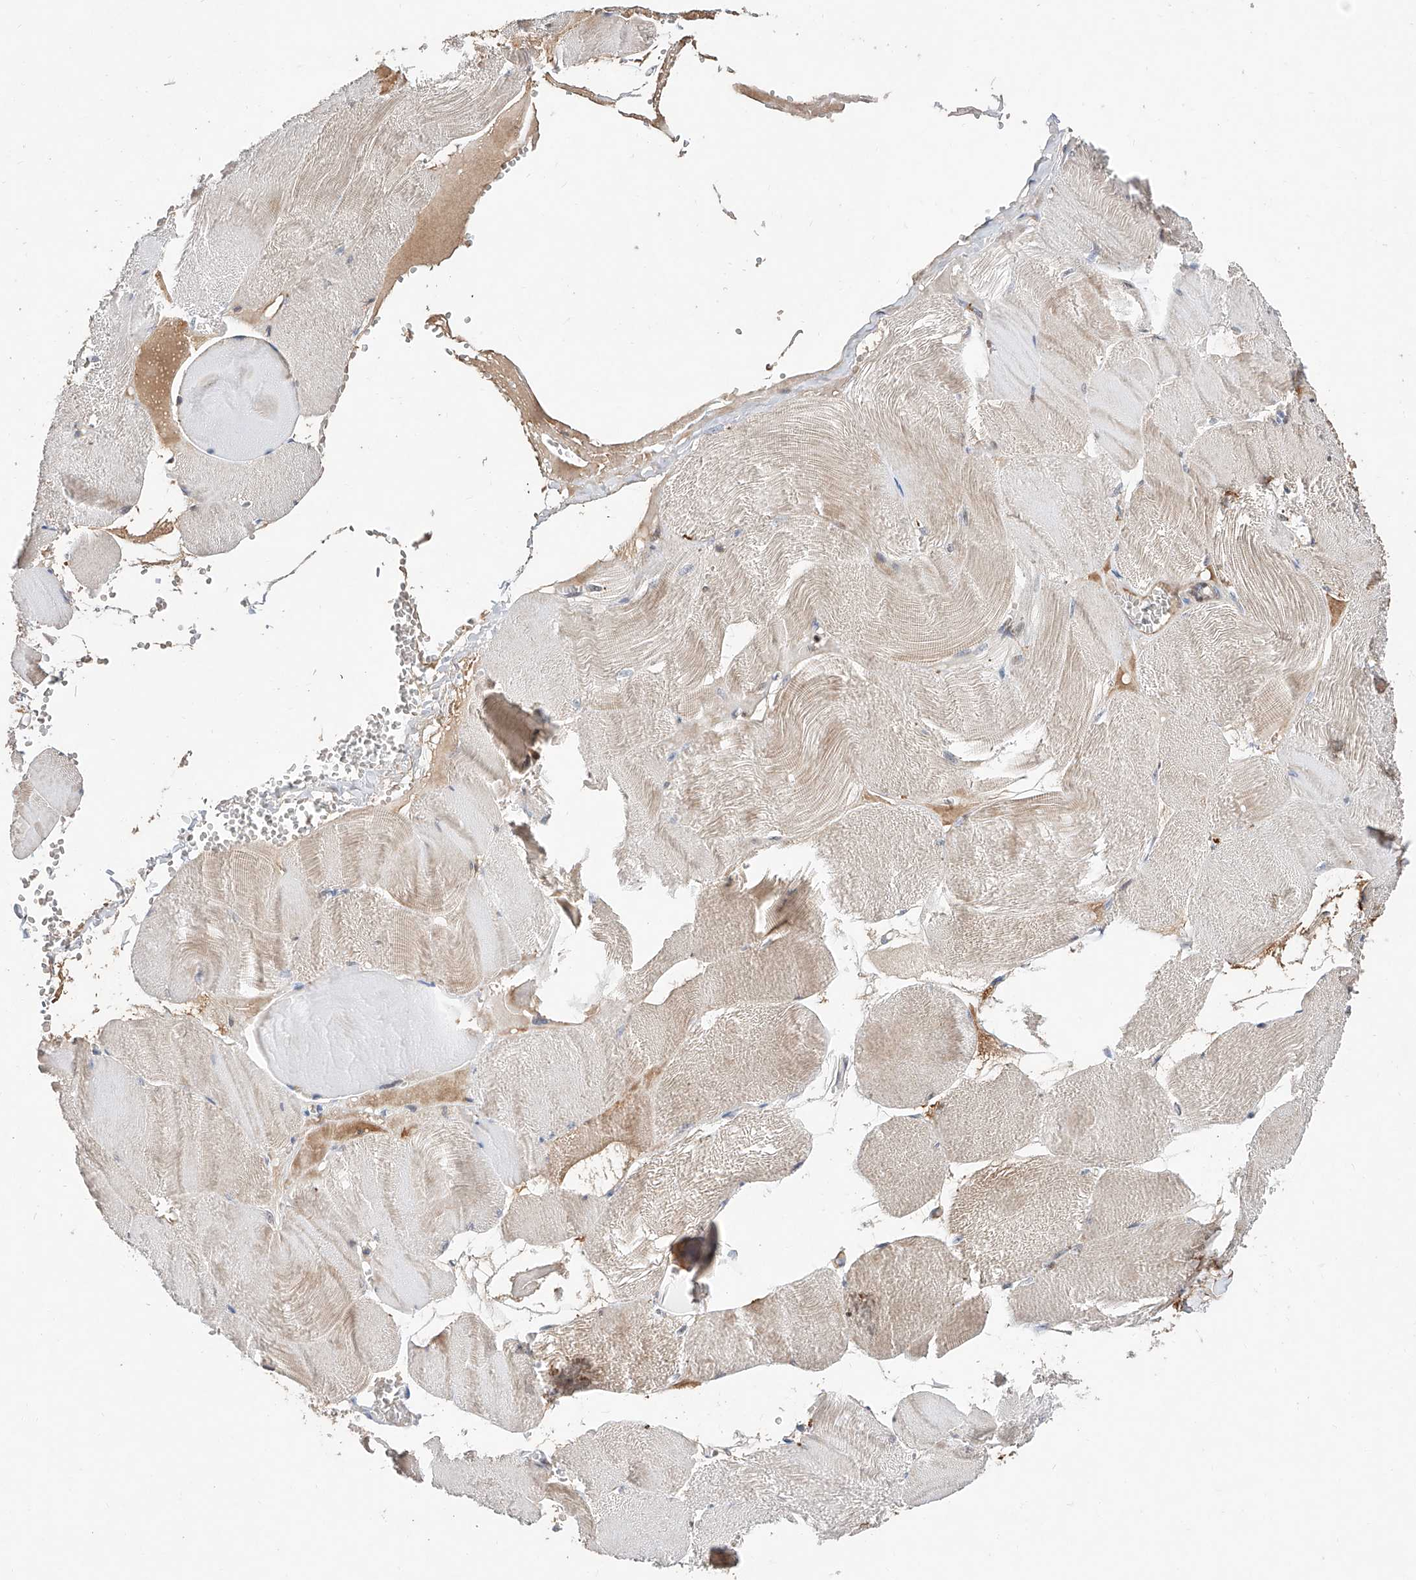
{"staining": {"intensity": "moderate", "quantity": "<25%", "location": "cytoplasmic/membranous"}, "tissue": "skeletal muscle", "cell_type": "Myocytes", "image_type": "normal", "snomed": [{"axis": "morphology", "description": "Normal tissue, NOS"}, {"axis": "morphology", "description": "Basal cell carcinoma"}, {"axis": "topography", "description": "Skeletal muscle"}], "caption": "There is low levels of moderate cytoplasmic/membranous expression in myocytes of benign skeletal muscle, as demonstrated by immunohistochemical staining (brown color).", "gene": "FUCA2", "patient": {"sex": "female", "age": 64}}